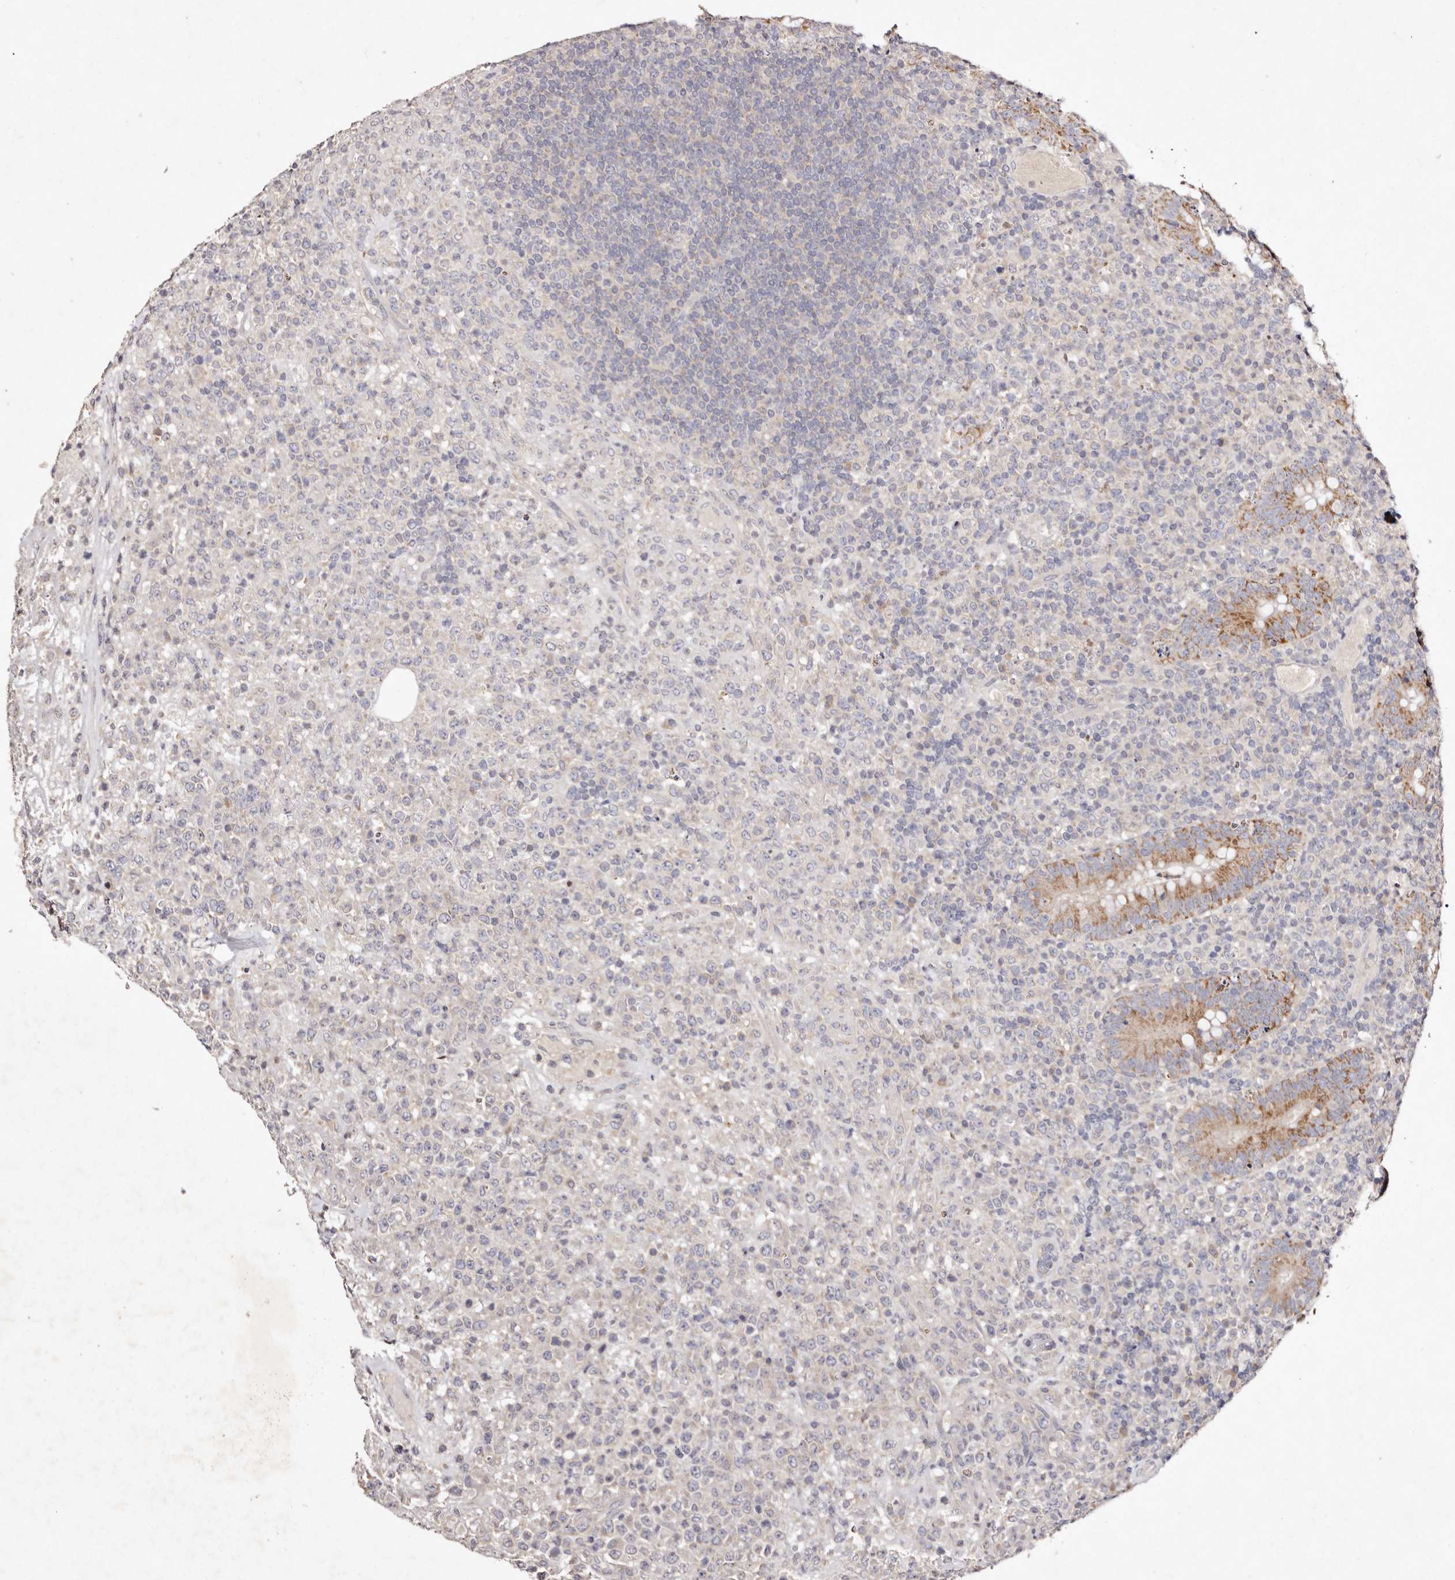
{"staining": {"intensity": "negative", "quantity": "none", "location": "none"}, "tissue": "lymphoma", "cell_type": "Tumor cells", "image_type": "cancer", "snomed": [{"axis": "morphology", "description": "Malignant lymphoma, non-Hodgkin's type, High grade"}, {"axis": "topography", "description": "Colon"}], "caption": "This is an IHC image of human malignant lymphoma, non-Hodgkin's type (high-grade). There is no staining in tumor cells.", "gene": "TSC2", "patient": {"sex": "female", "age": 53}}